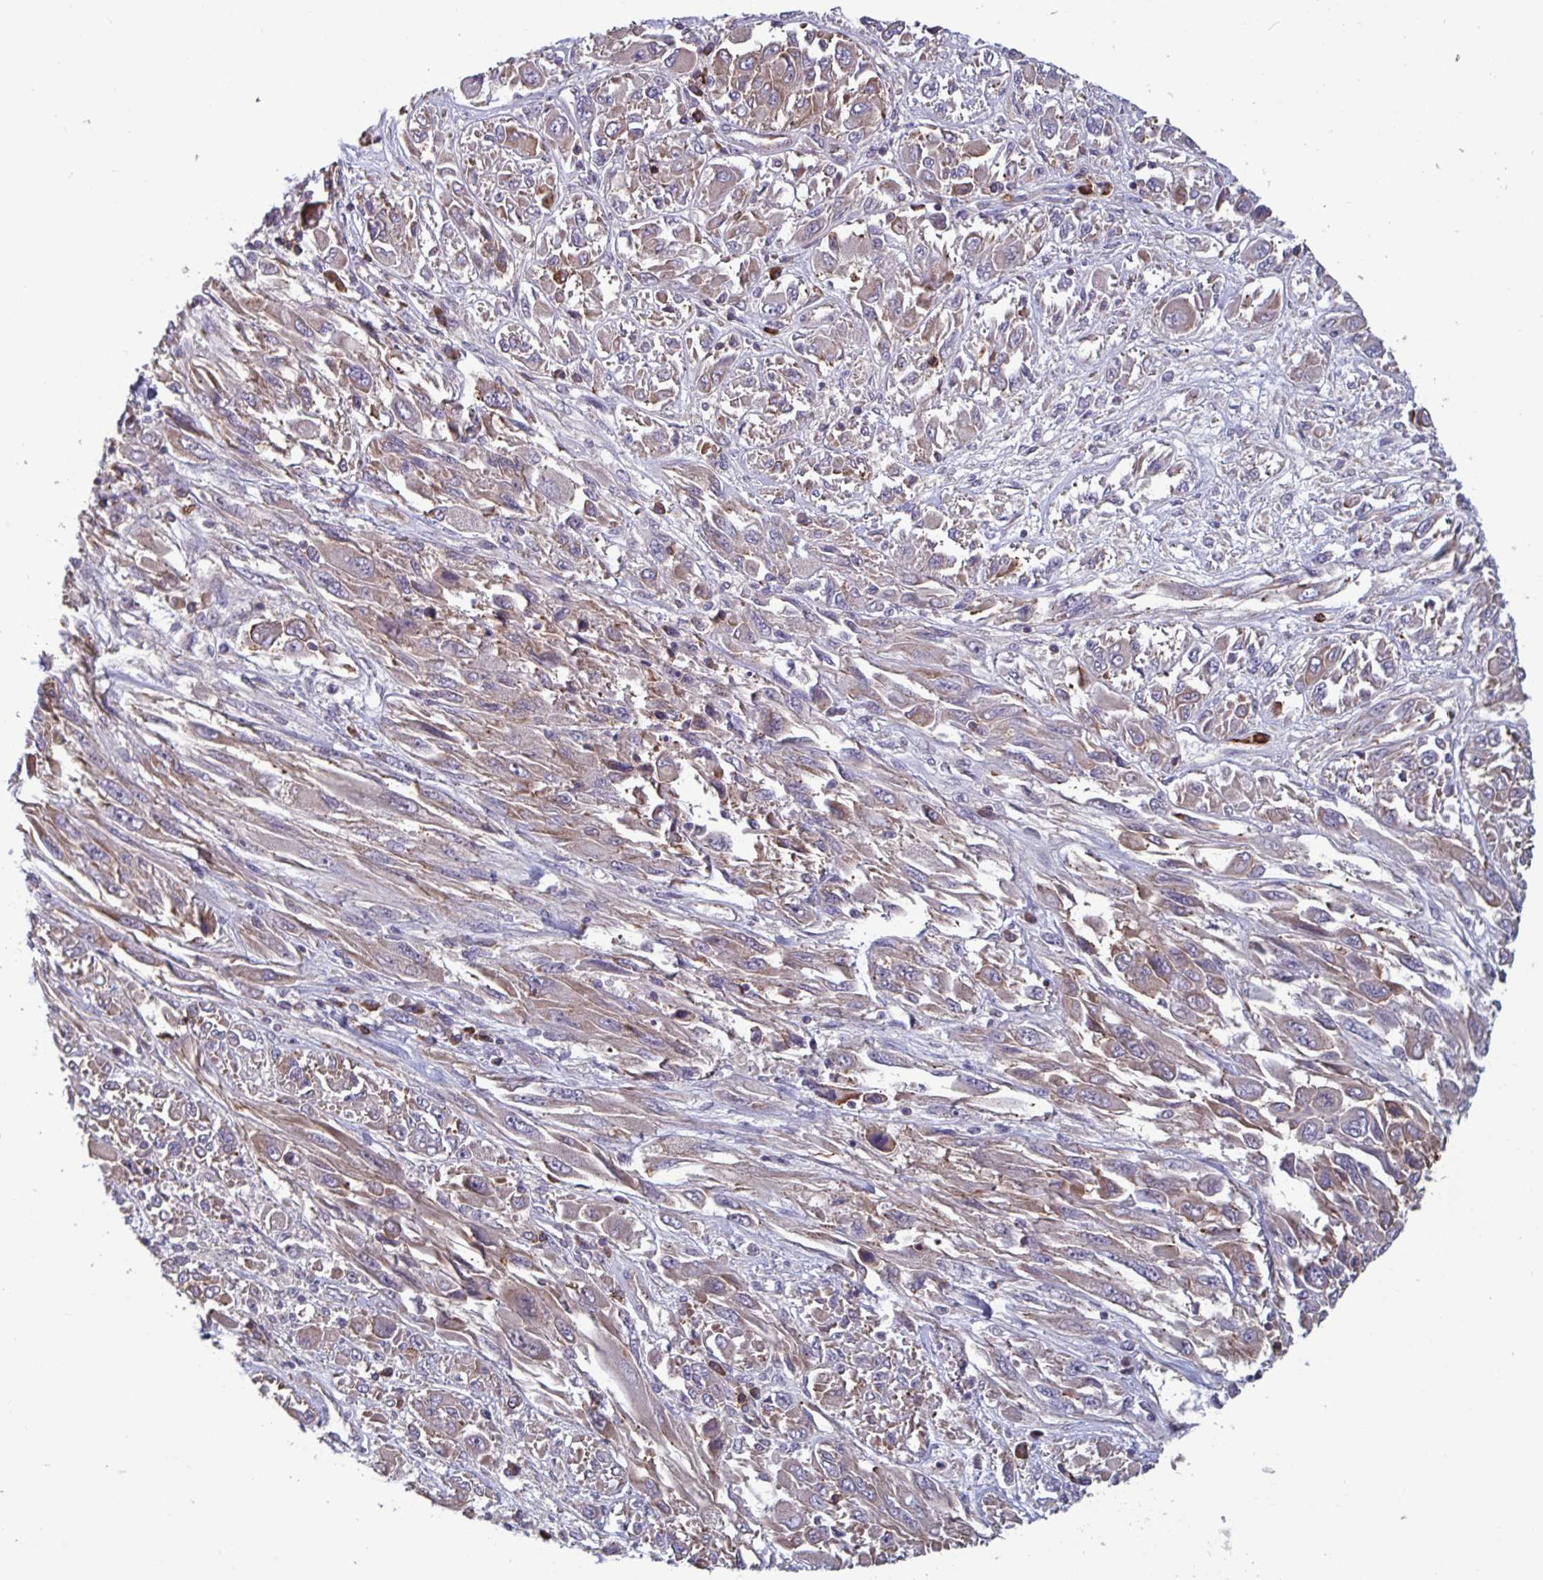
{"staining": {"intensity": "weak", "quantity": "25%-75%", "location": "cytoplasmic/membranous"}, "tissue": "melanoma", "cell_type": "Tumor cells", "image_type": "cancer", "snomed": [{"axis": "morphology", "description": "Malignant melanoma, NOS"}, {"axis": "topography", "description": "Skin"}], "caption": "The immunohistochemical stain highlights weak cytoplasmic/membranous expression in tumor cells of malignant melanoma tissue. The staining was performed using DAB (3,3'-diaminobenzidine) to visualize the protein expression in brown, while the nuclei were stained in blue with hematoxylin (Magnification: 20x).", "gene": "CD1E", "patient": {"sex": "female", "age": 91}}